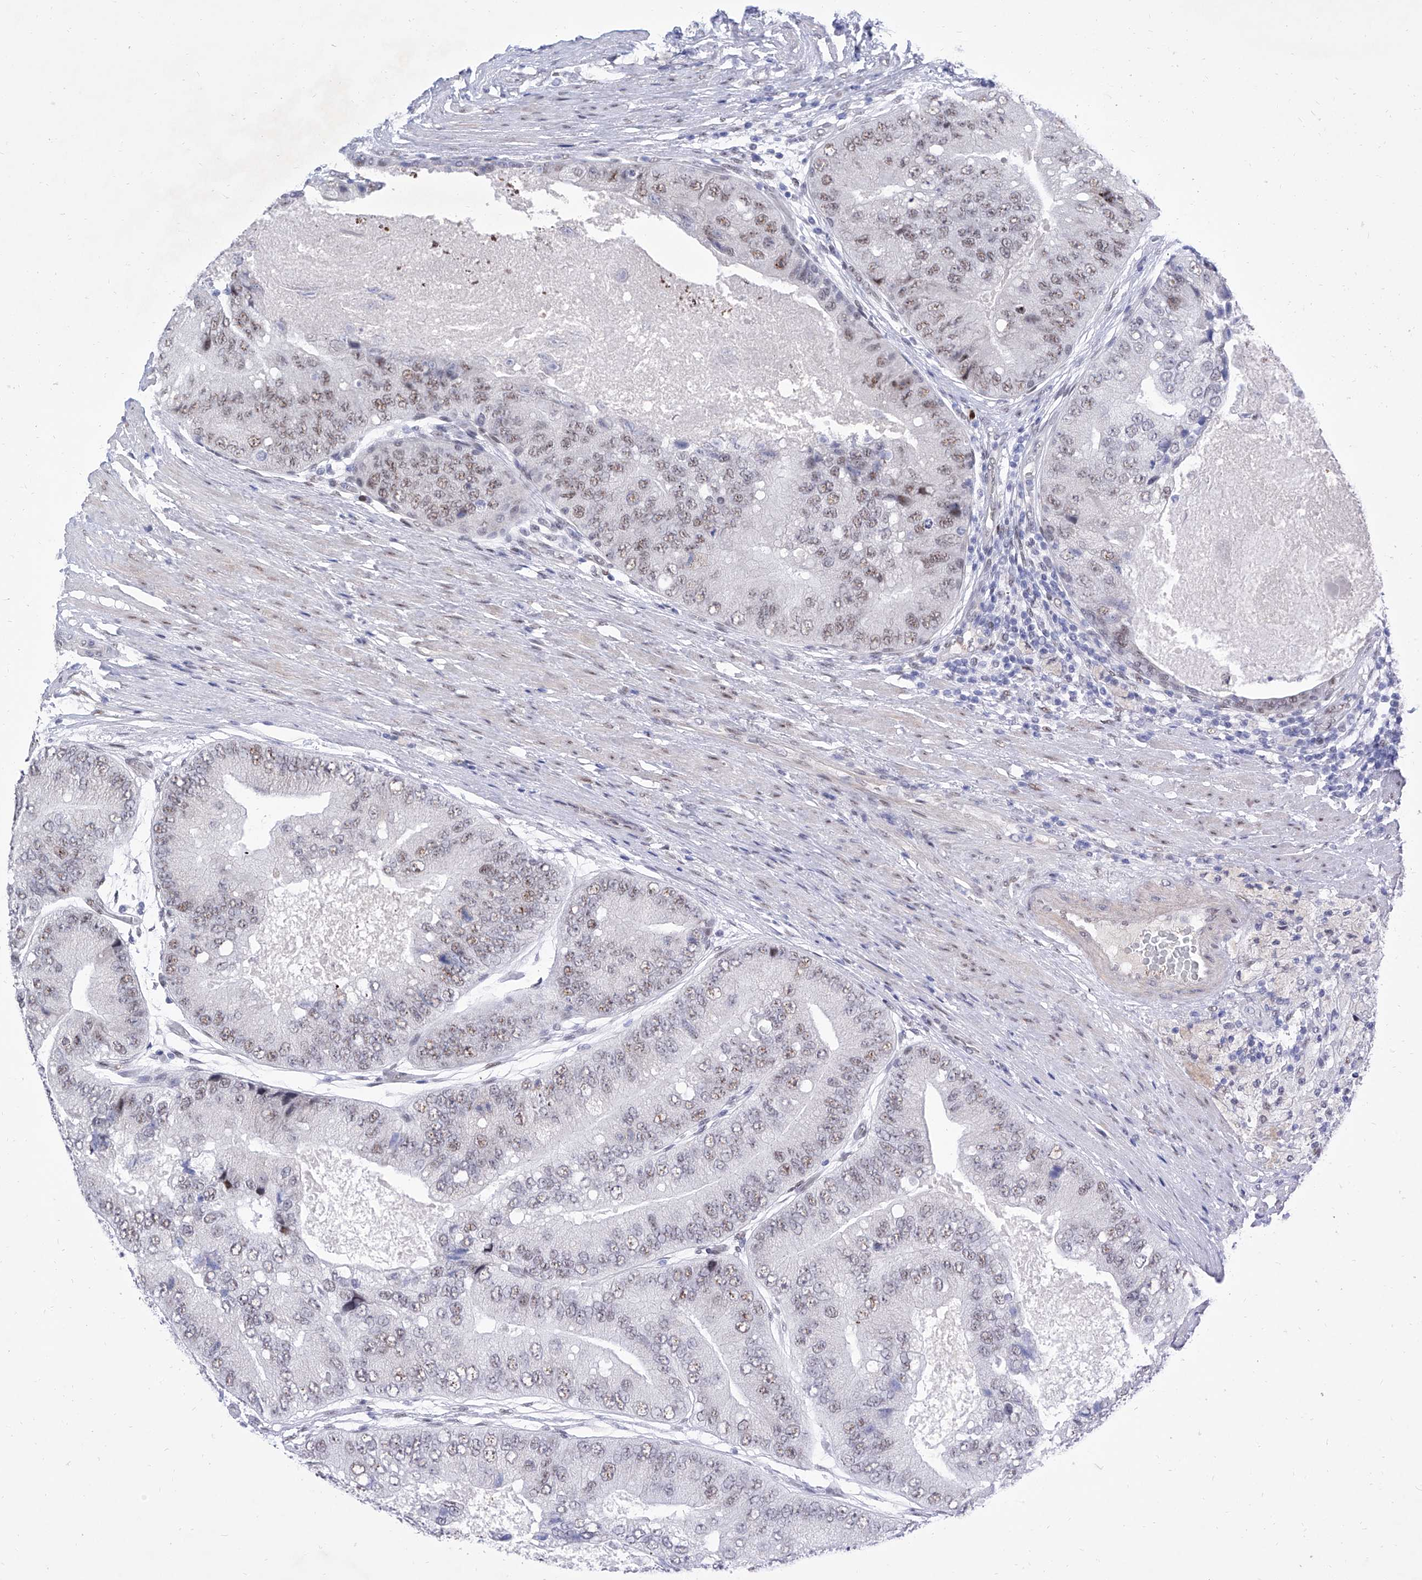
{"staining": {"intensity": "weak", "quantity": "25%-75%", "location": "nuclear"}, "tissue": "prostate cancer", "cell_type": "Tumor cells", "image_type": "cancer", "snomed": [{"axis": "morphology", "description": "Adenocarcinoma, High grade"}, {"axis": "topography", "description": "Prostate"}], "caption": "Weak nuclear protein expression is appreciated in about 25%-75% of tumor cells in prostate adenocarcinoma (high-grade). Ihc stains the protein in brown and the nuclei are stained blue.", "gene": "ATN1", "patient": {"sex": "male", "age": 70}}